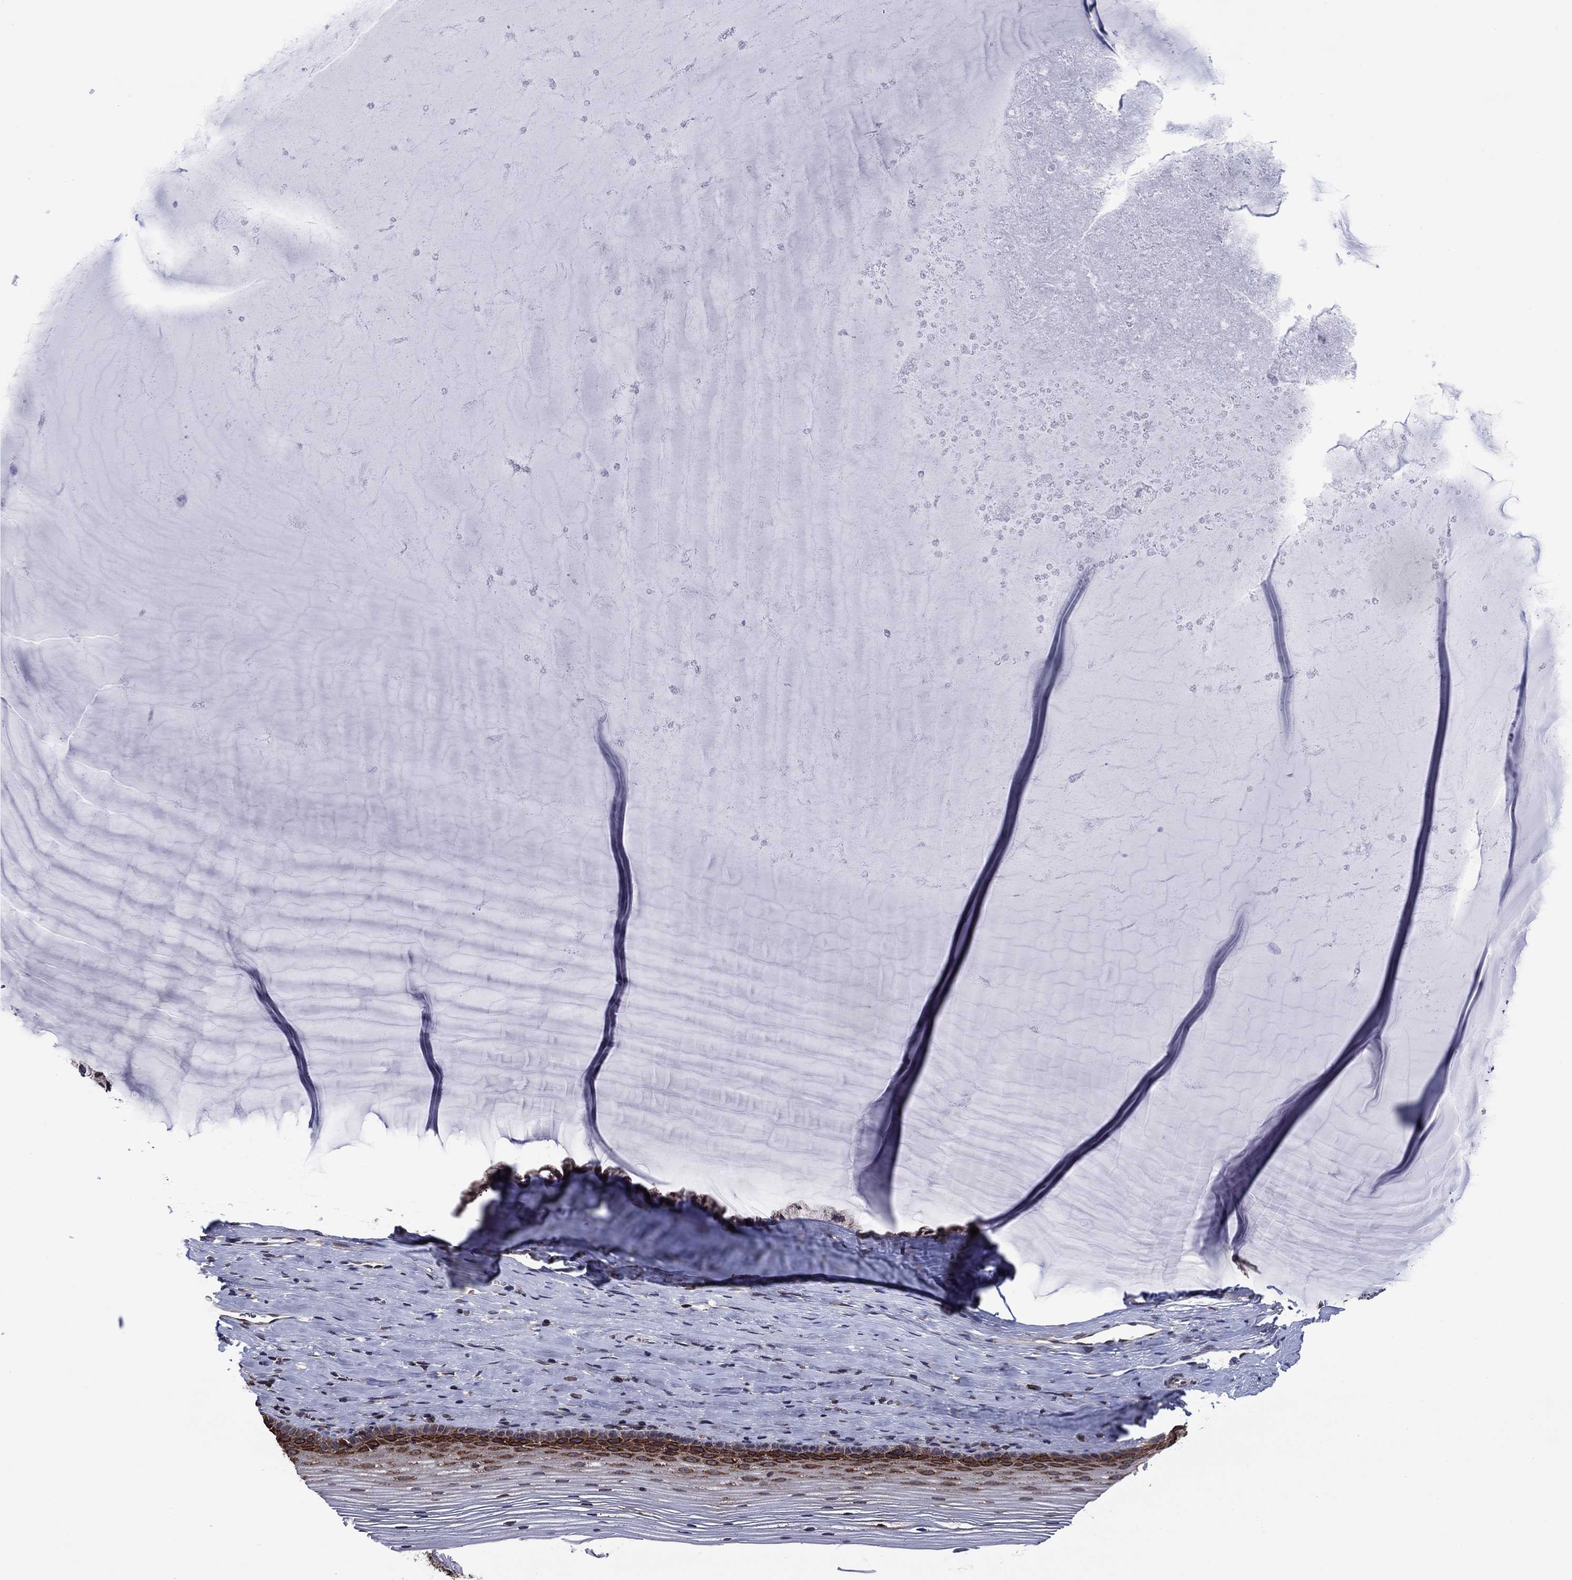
{"staining": {"intensity": "strong", "quantity": "<25%", "location": "cytoplasmic/membranous"}, "tissue": "cervix", "cell_type": "Squamous epithelial cells", "image_type": "normal", "snomed": [{"axis": "morphology", "description": "Normal tissue, NOS"}, {"axis": "topography", "description": "Cervix"}], "caption": "Protein expression analysis of unremarkable human cervix reveals strong cytoplasmic/membranous positivity in approximately <25% of squamous epithelial cells. (DAB (3,3'-diaminobenzidine) = brown stain, brightfield microscopy at high magnification).", "gene": "YBX1", "patient": {"sex": "female", "age": 40}}